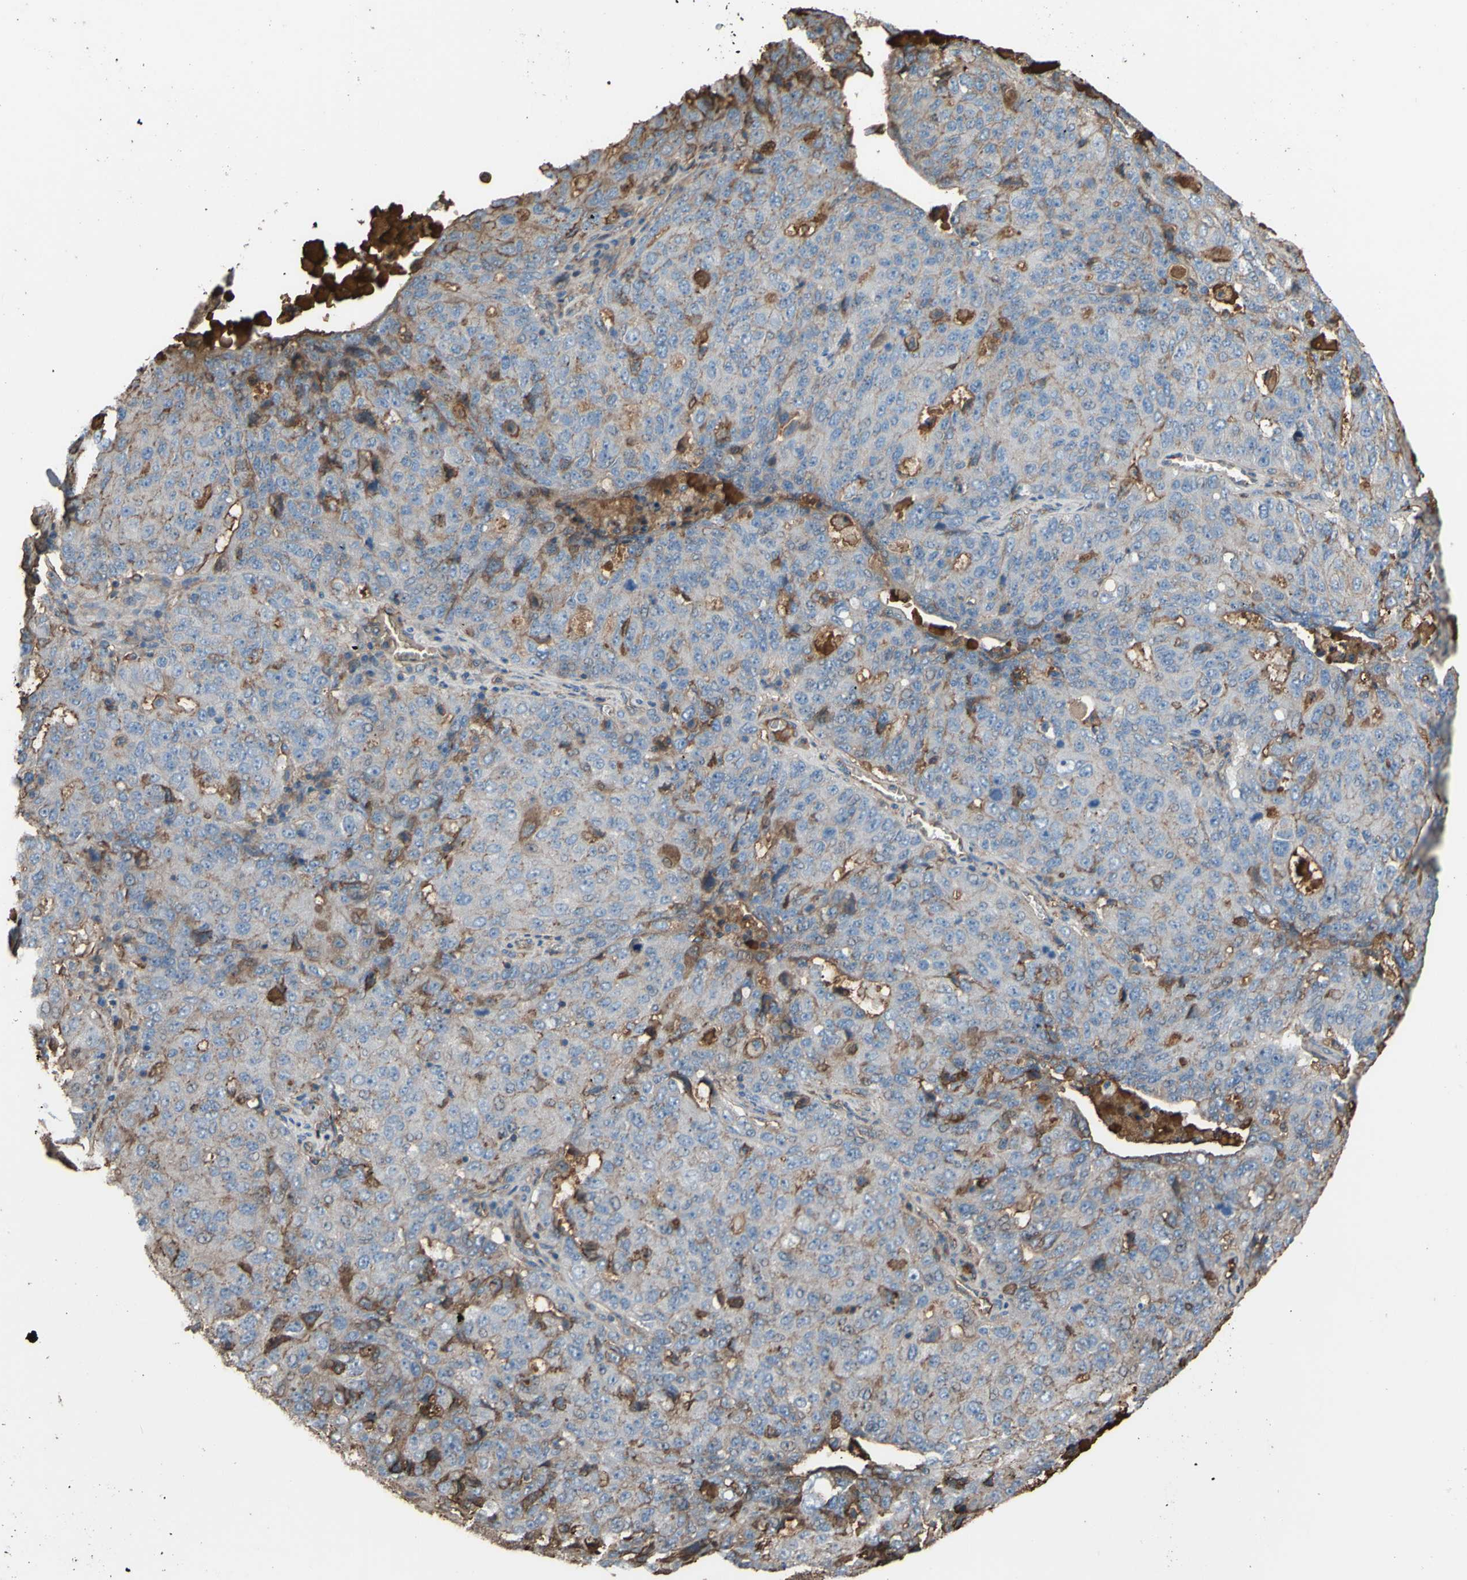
{"staining": {"intensity": "weak", "quantity": "25%-75%", "location": "cytoplasmic/membranous"}, "tissue": "ovarian cancer", "cell_type": "Tumor cells", "image_type": "cancer", "snomed": [{"axis": "morphology", "description": "Carcinoma, endometroid"}, {"axis": "topography", "description": "Ovary"}], "caption": "Protein expression by immunohistochemistry reveals weak cytoplasmic/membranous positivity in approximately 25%-75% of tumor cells in ovarian cancer. (DAB (3,3'-diaminobenzidine) IHC, brown staining for protein, blue staining for nuclei).", "gene": "PTGDS", "patient": {"sex": "female", "age": 62}}